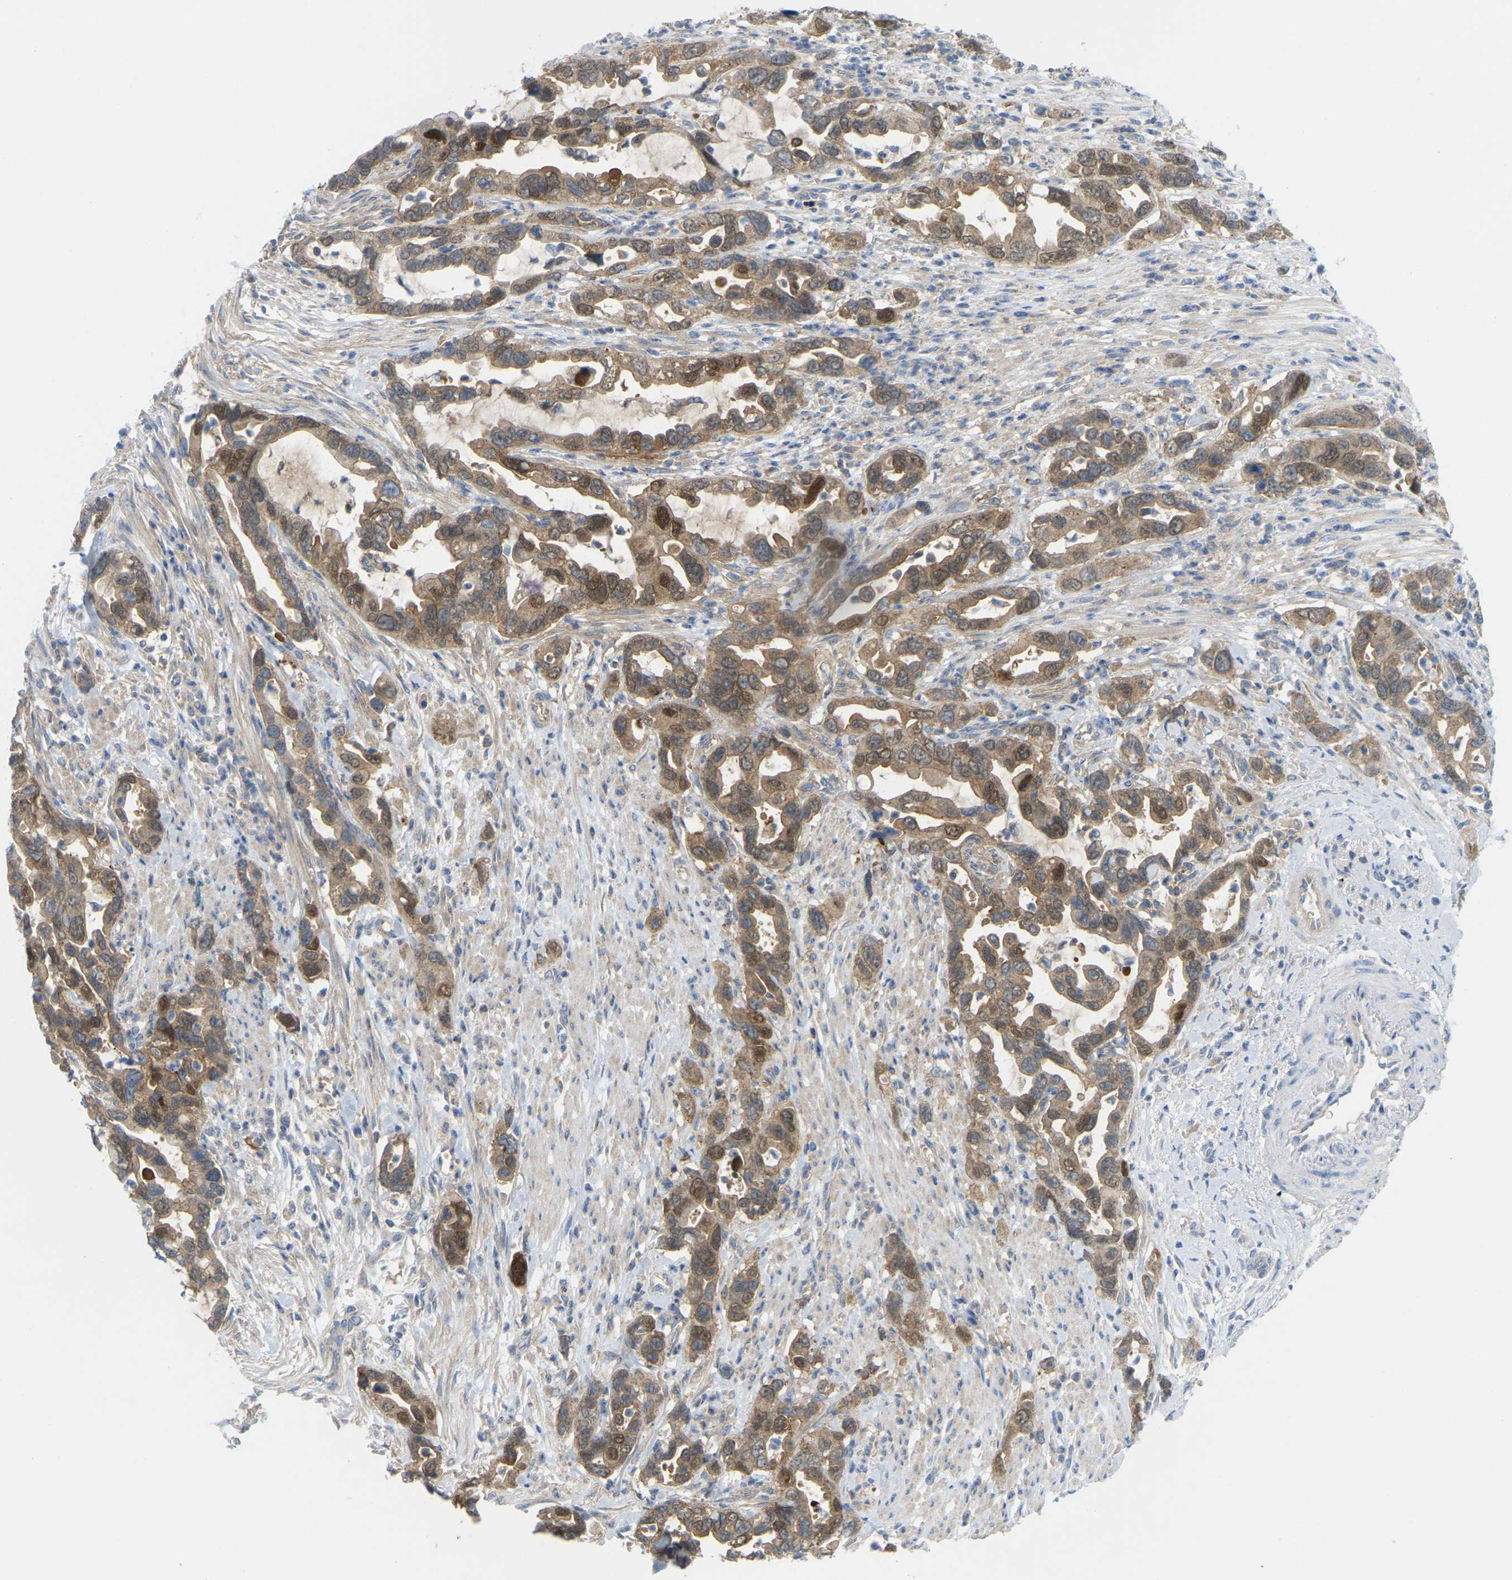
{"staining": {"intensity": "moderate", "quantity": ">75%", "location": "cytoplasmic/membranous"}, "tissue": "pancreatic cancer", "cell_type": "Tumor cells", "image_type": "cancer", "snomed": [{"axis": "morphology", "description": "Adenocarcinoma, NOS"}, {"axis": "topography", "description": "Pancreas"}], "caption": "DAB immunohistochemical staining of human pancreatic adenocarcinoma demonstrates moderate cytoplasmic/membranous protein positivity in about >75% of tumor cells.", "gene": "SERPINB5", "patient": {"sex": "female", "age": 70}}